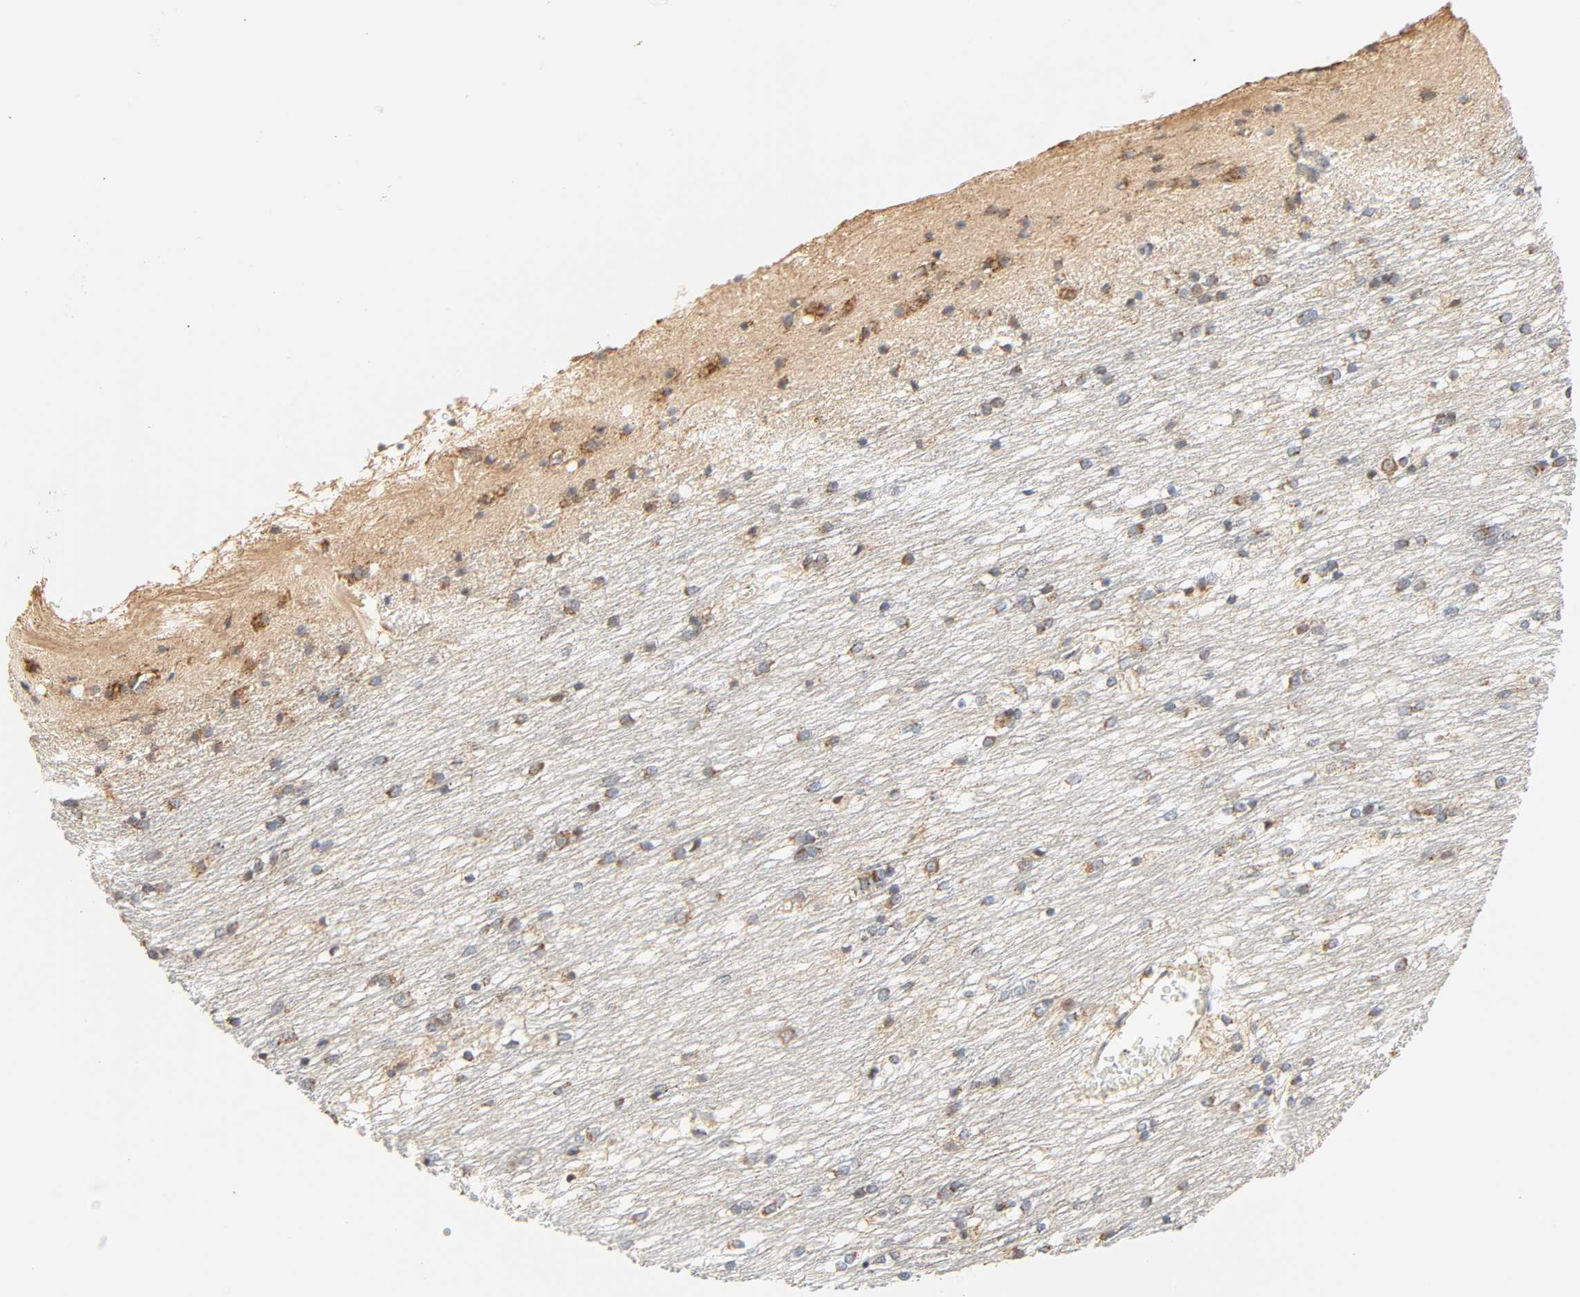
{"staining": {"intensity": "moderate", "quantity": "25%-75%", "location": "cytoplasmic/membranous"}, "tissue": "caudate", "cell_type": "Glial cells", "image_type": "normal", "snomed": [{"axis": "morphology", "description": "Normal tissue, NOS"}, {"axis": "topography", "description": "Lateral ventricle wall"}], "caption": "Immunohistochemical staining of normal human caudate exhibits 25%-75% levels of moderate cytoplasmic/membranous protein positivity in approximately 25%-75% of glial cells. Immunohistochemistry (ihc) stains the protein of interest in brown and the nuclei are stained blue.", "gene": "ZMAT5", "patient": {"sex": "female", "age": 19}}